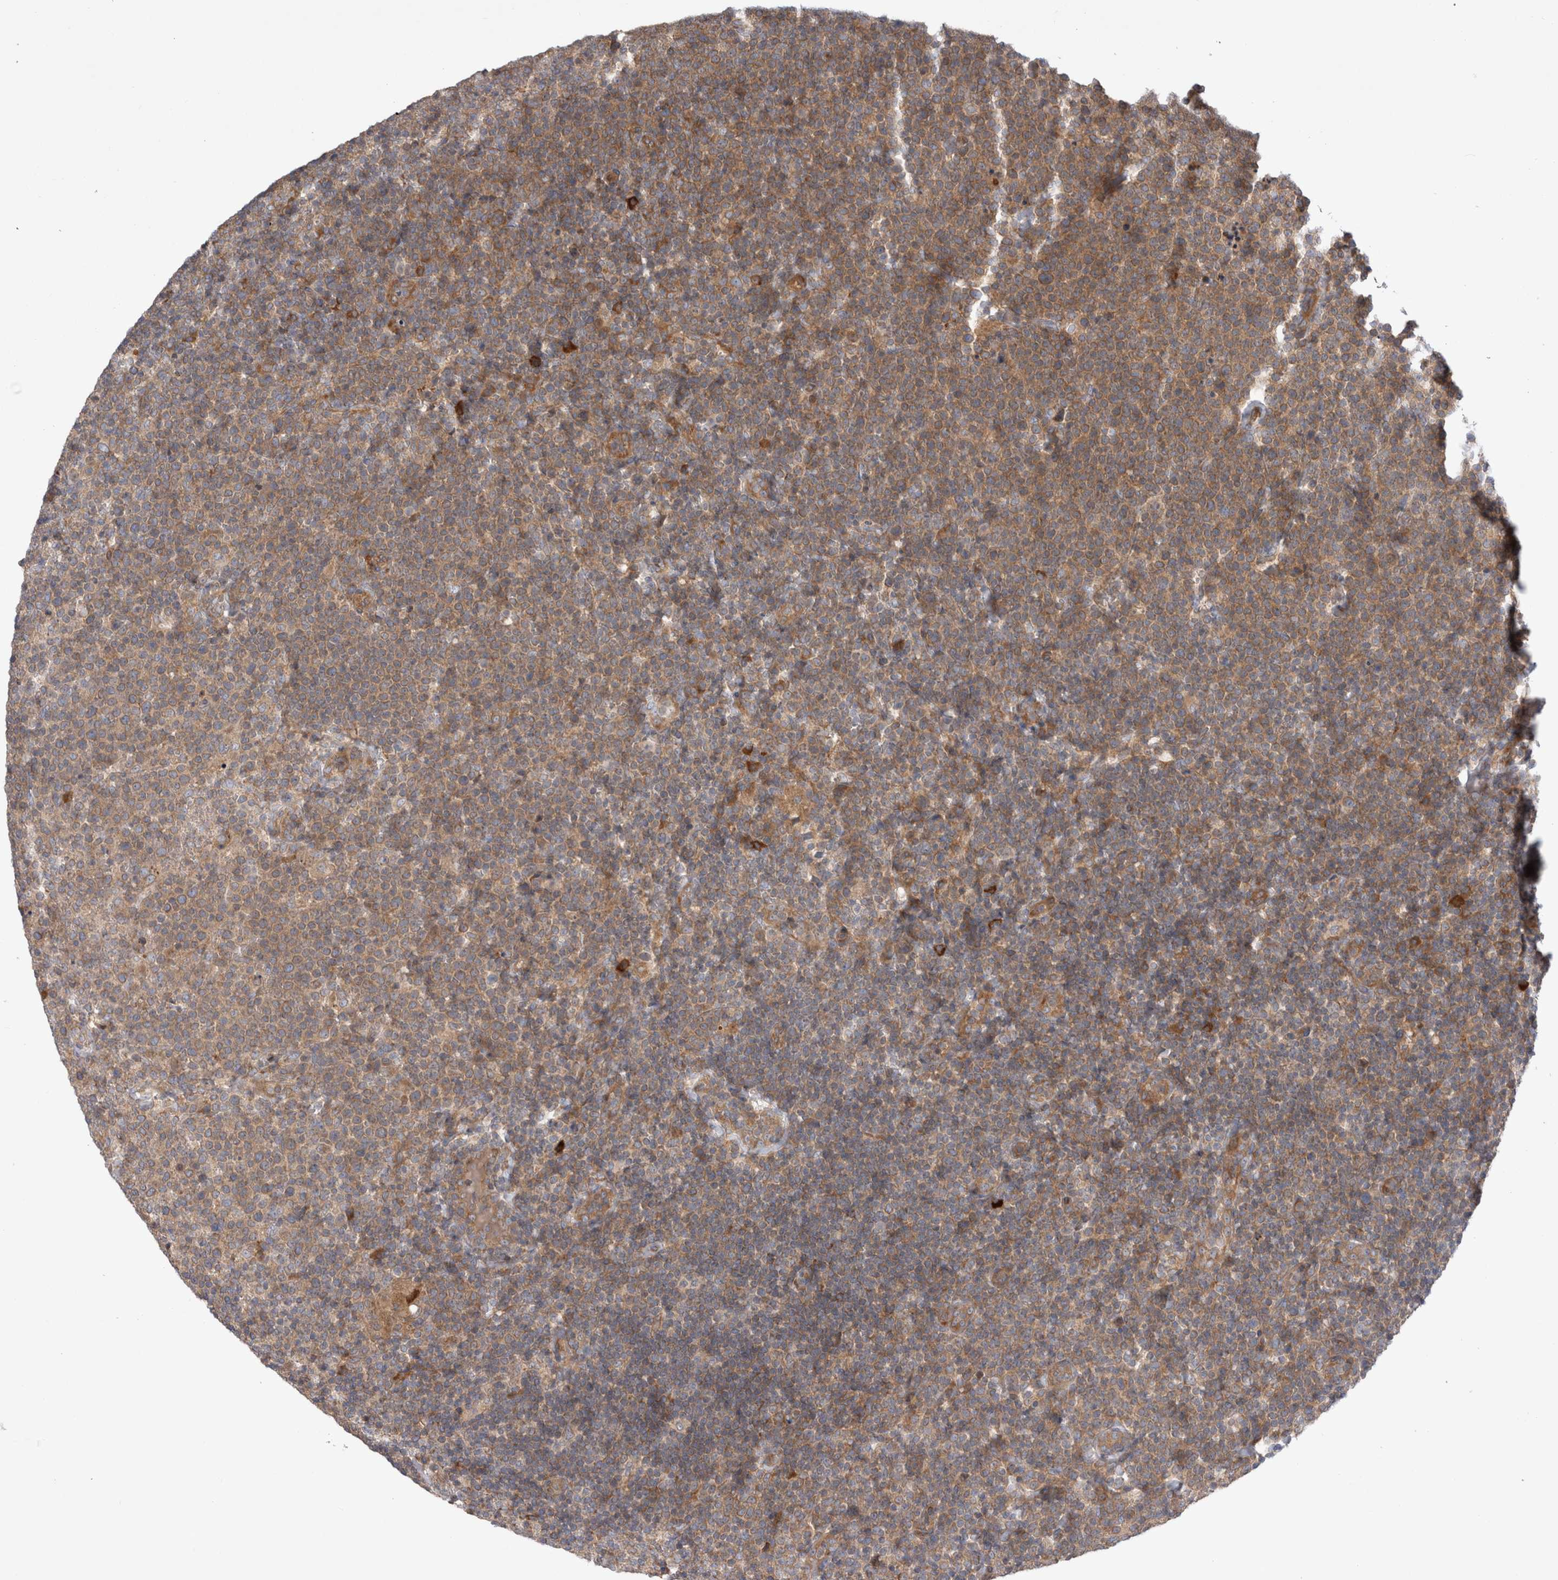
{"staining": {"intensity": "moderate", "quantity": ">75%", "location": "cytoplasmic/membranous"}, "tissue": "lymphoma", "cell_type": "Tumor cells", "image_type": "cancer", "snomed": [{"axis": "morphology", "description": "Malignant lymphoma, non-Hodgkin's type, High grade"}, {"axis": "topography", "description": "Lymph node"}], "caption": "This is a micrograph of immunohistochemistry (IHC) staining of lymphoma, which shows moderate positivity in the cytoplasmic/membranous of tumor cells.", "gene": "PDCD10", "patient": {"sex": "male", "age": 61}}